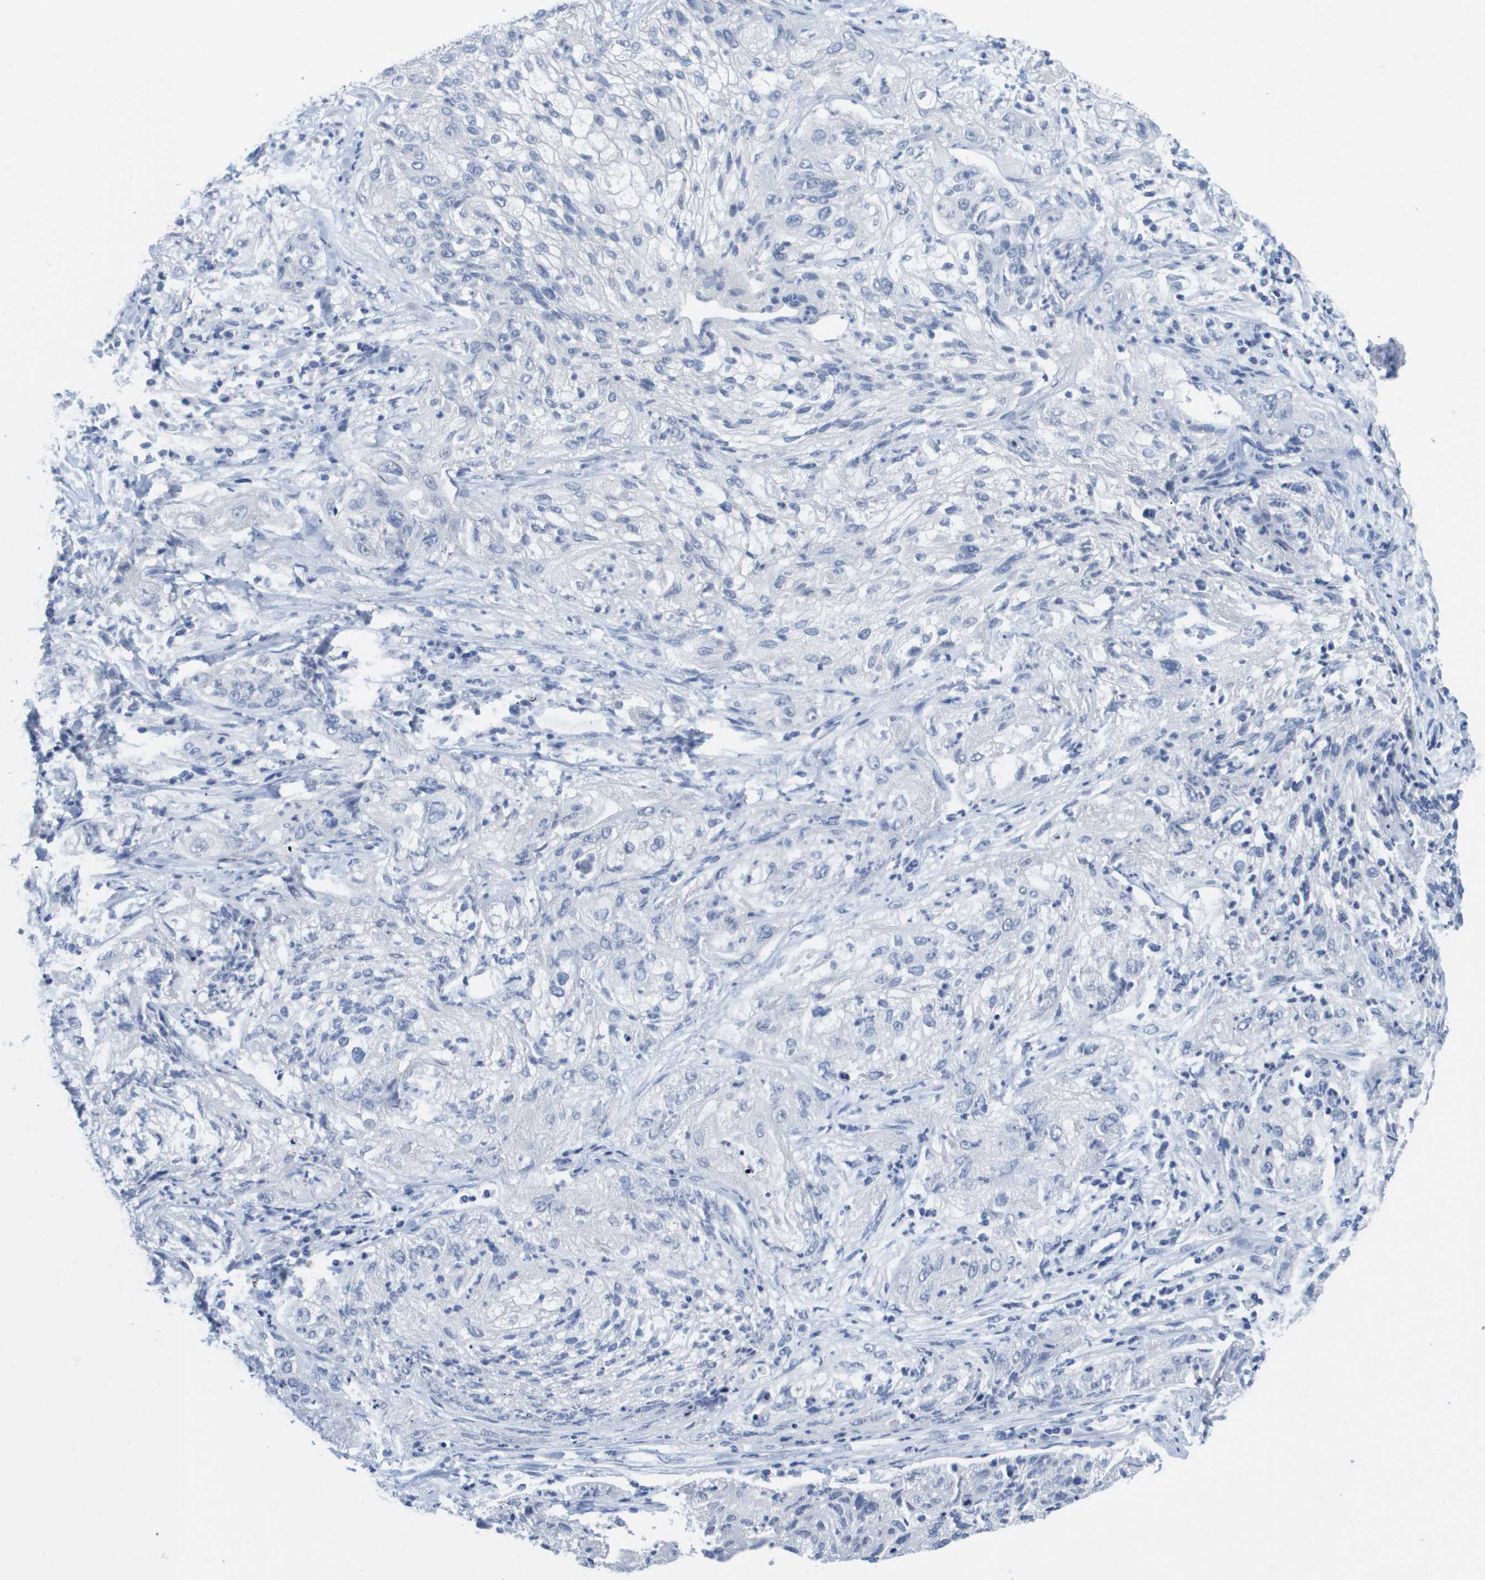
{"staining": {"intensity": "negative", "quantity": "none", "location": "none"}, "tissue": "lung cancer", "cell_type": "Tumor cells", "image_type": "cancer", "snomed": [{"axis": "morphology", "description": "Inflammation, NOS"}, {"axis": "morphology", "description": "Squamous cell carcinoma, NOS"}, {"axis": "topography", "description": "Lymph node"}, {"axis": "topography", "description": "Soft tissue"}, {"axis": "topography", "description": "Lung"}], "caption": "DAB immunohistochemical staining of lung squamous cell carcinoma shows no significant staining in tumor cells.", "gene": "PDE4A", "patient": {"sex": "male", "age": 66}}